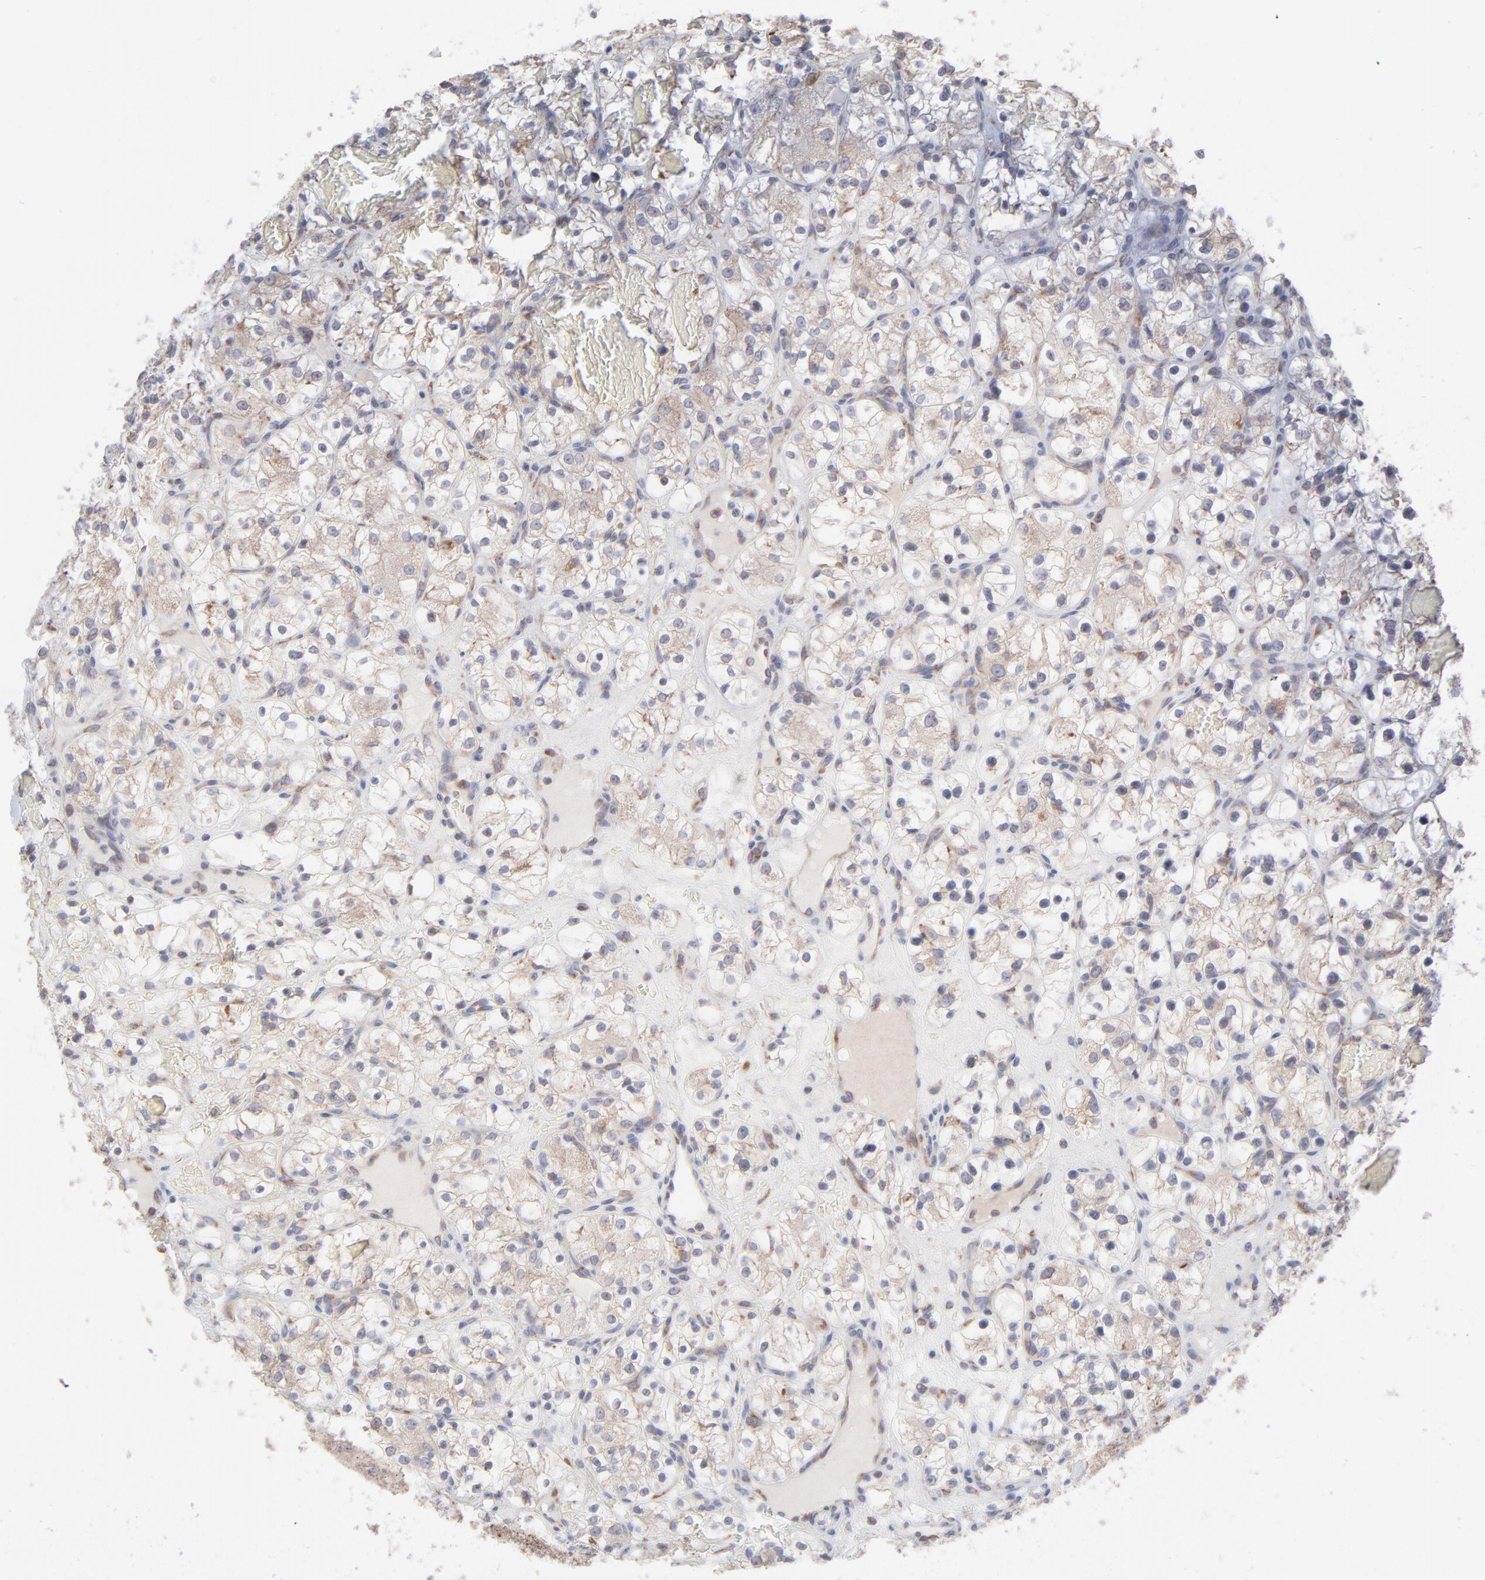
{"staining": {"intensity": "negative", "quantity": "none", "location": "none"}, "tissue": "renal cancer", "cell_type": "Tumor cells", "image_type": "cancer", "snomed": [{"axis": "morphology", "description": "Adenocarcinoma, NOS"}, {"axis": "topography", "description": "Kidney"}], "caption": "This is an immunohistochemistry (IHC) histopathology image of renal adenocarcinoma. There is no expression in tumor cells.", "gene": "RPS21", "patient": {"sex": "female", "age": 60}}